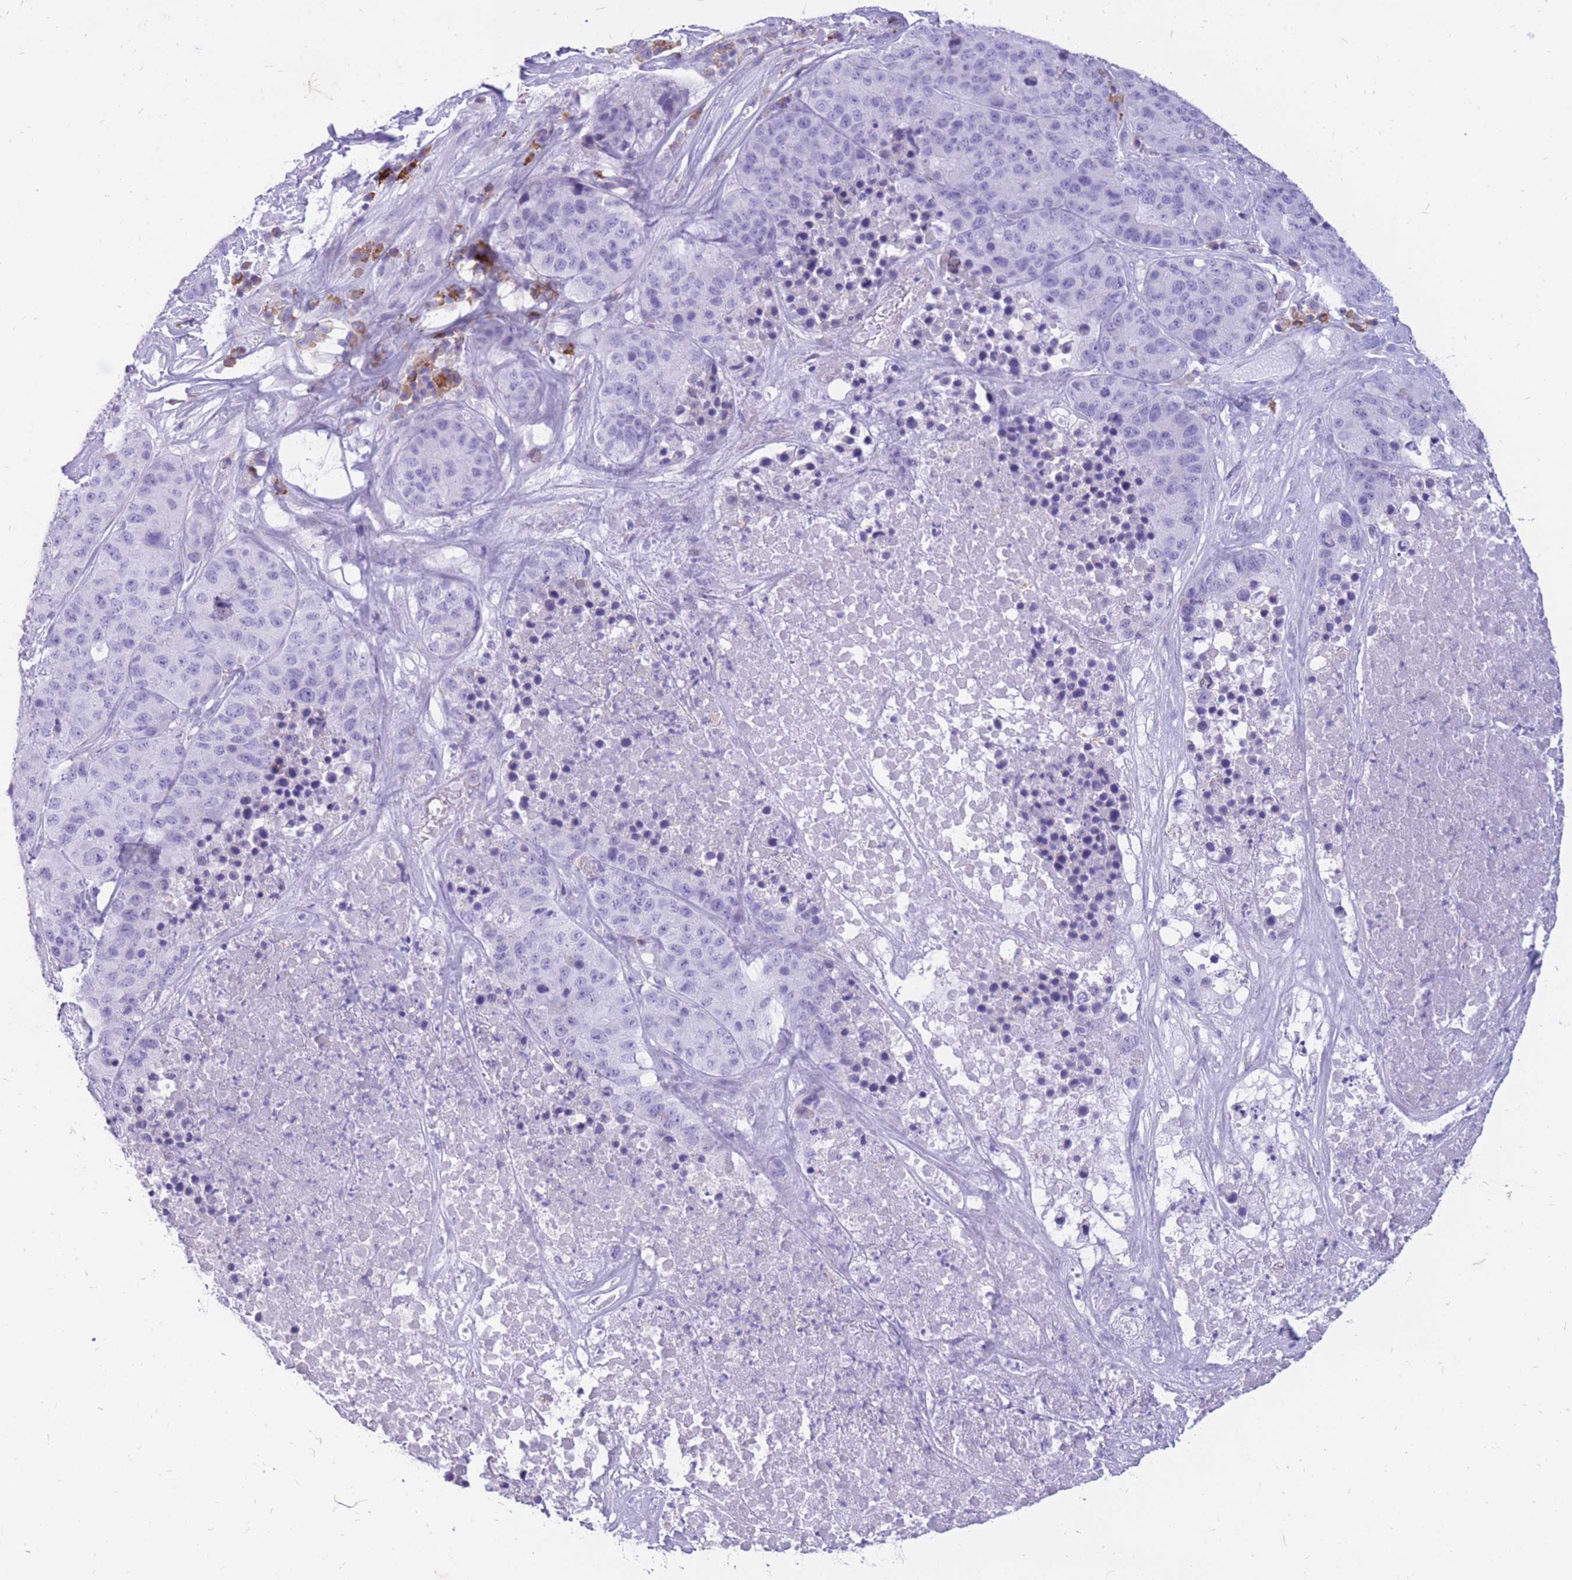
{"staining": {"intensity": "negative", "quantity": "none", "location": "none"}, "tissue": "stomach cancer", "cell_type": "Tumor cells", "image_type": "cancer", "snomed": [{"axis": "morphology", "description": "Adenocarcinoma, NOS"}, {"axis": "topography", "description": "Stomach"}], "caption": "Immunohistochemistry photomicrograph of human adenocarcinoma (stomach) stained for a protein (brown), which demonstrates no expression in tumor cells.", "gene": "ZFP37", "patient": {"sex": "male", "age": 71}}